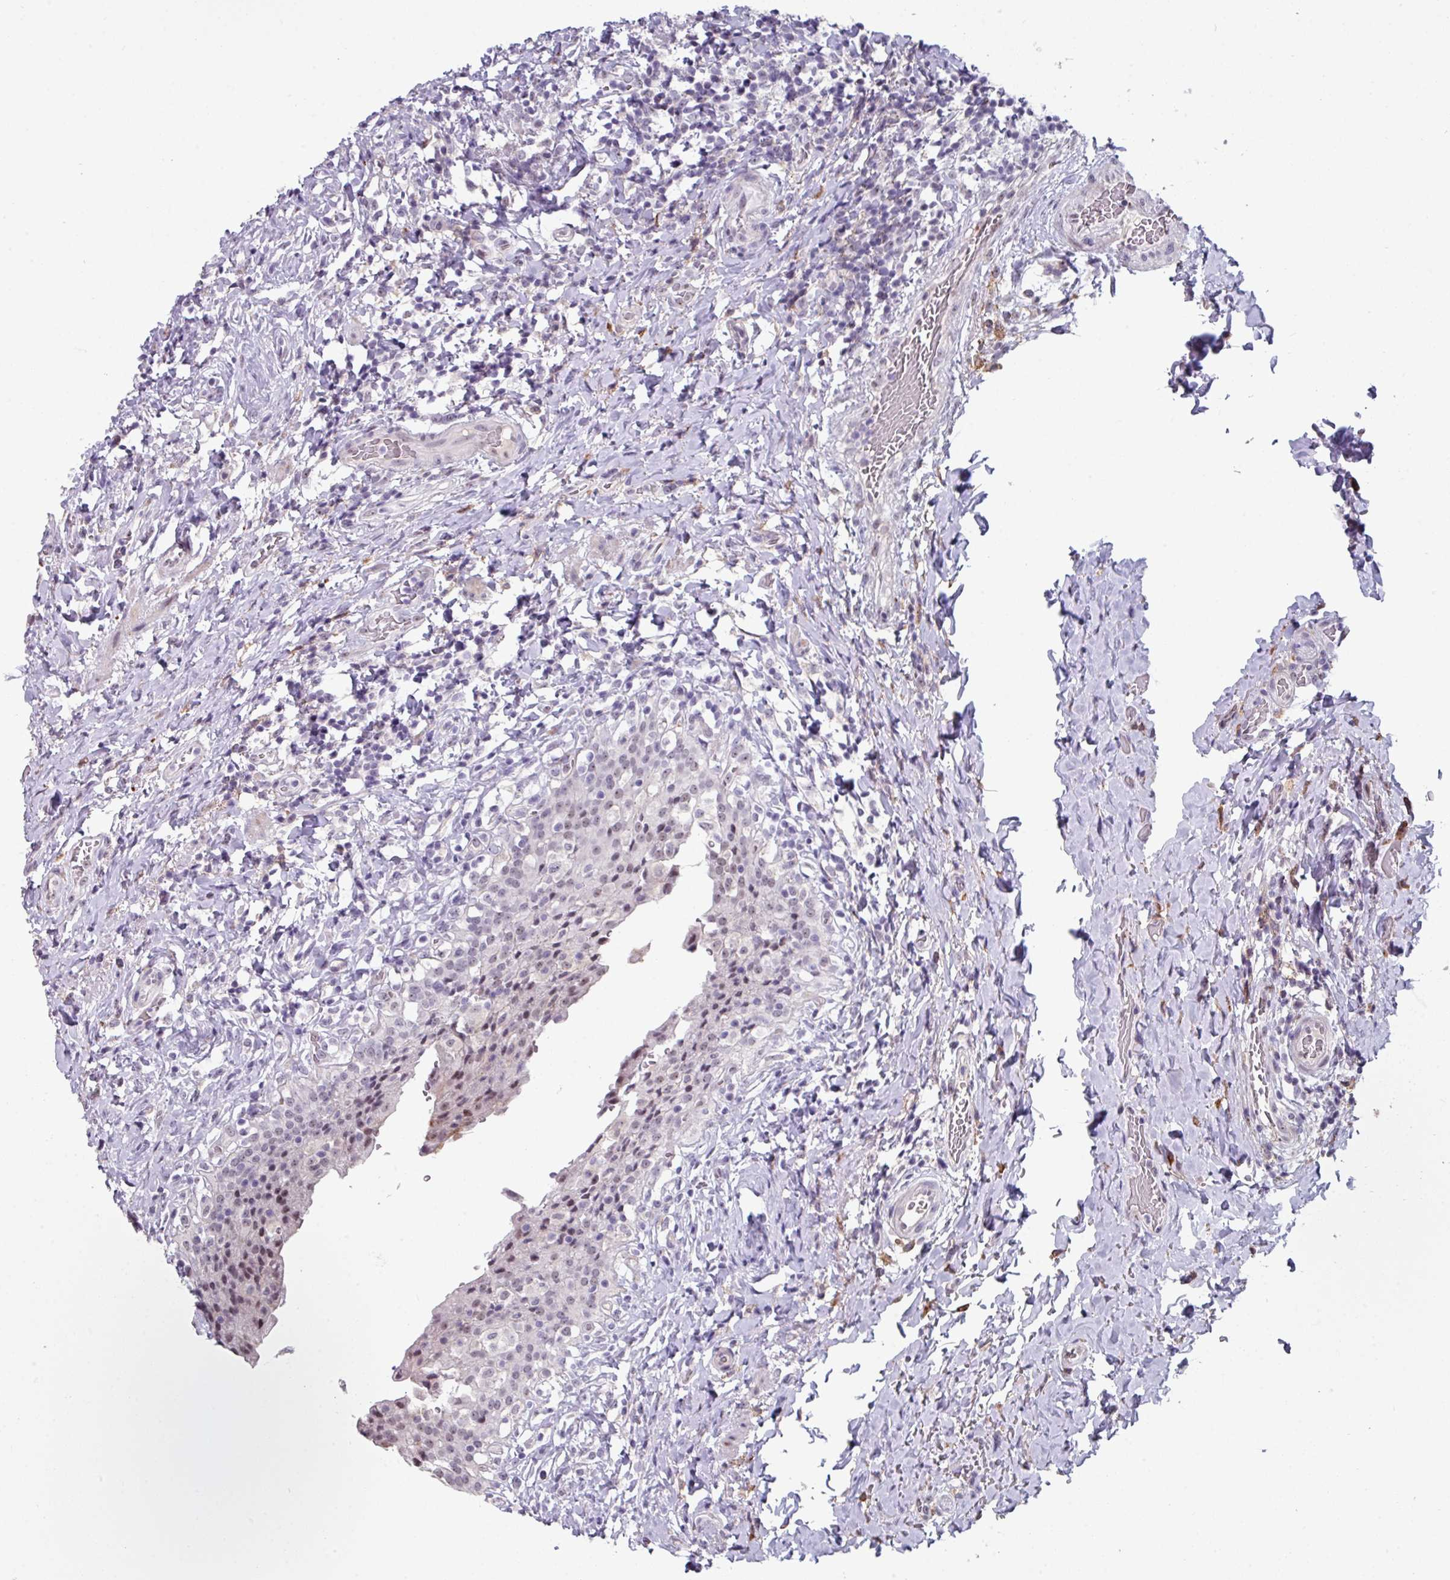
{"staining": {"intensity": "moderate", "quantity": "25%-75%", "location": "nuclear"}, "tissue": "urinary bladder", "cell_type": "Urothelial cells", "image_type": "normal", "snomed": [{"axis": "morphology", "description": "Normal tissue, NOS"}, {"axis": "morphology", "description": "Inflammation, NOS"}, {"axis": "topography", "description": "Urinary bladder"}], "caption": "A photomicrograph of human urinary bladder stained for a protein demonstrates moderate nuclear brown staining in urothelial cells. The staining was performed using DAB (3,3'-diaminobenzidine) to visualize the protein expression in brown, while the nuclei were stained in blue with hematoxylin (Magnification: 20x).", "gene": "BMS1", "patient": {"sex": "male", "age": 64}}